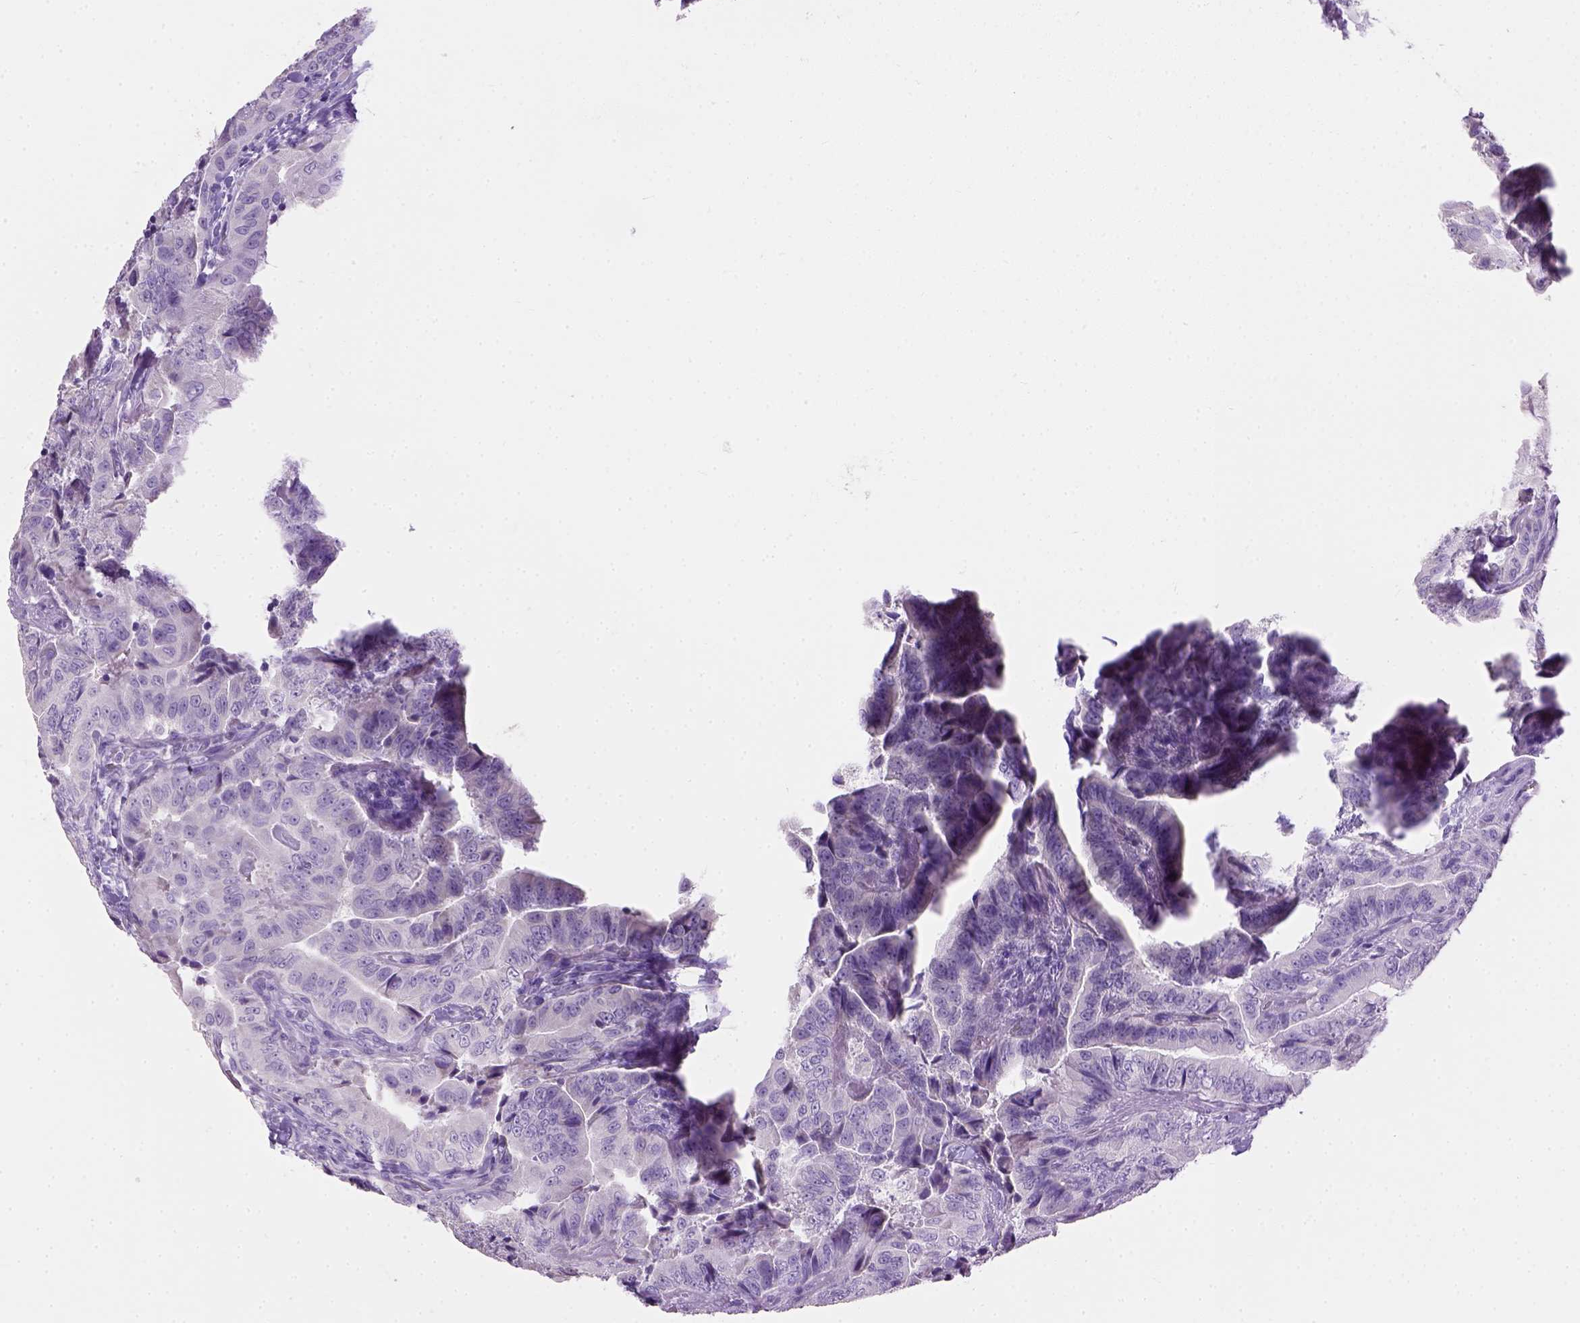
{"staining": {"intensity": "negative", "quantity": "none", "location": "none"}, "tissue": "thyroid cancer", "cell_type": "Tumor cells", "image_type": "cancer", "snomed": [{"axis": "morphology", "description": "Papillary adenocarcinoma, NOS"}, {"axis": "topography", "description": "Thyroid gland"}], "caption": "DAB (3,3'-diaminobenzidine) immunohistochemical staining of papillary adenocarcinoma (thyroid) exhibits no significant expression in tumor cells.", "gene": "CYP24A1", "patient": {"sex": "male", "age": 61}}